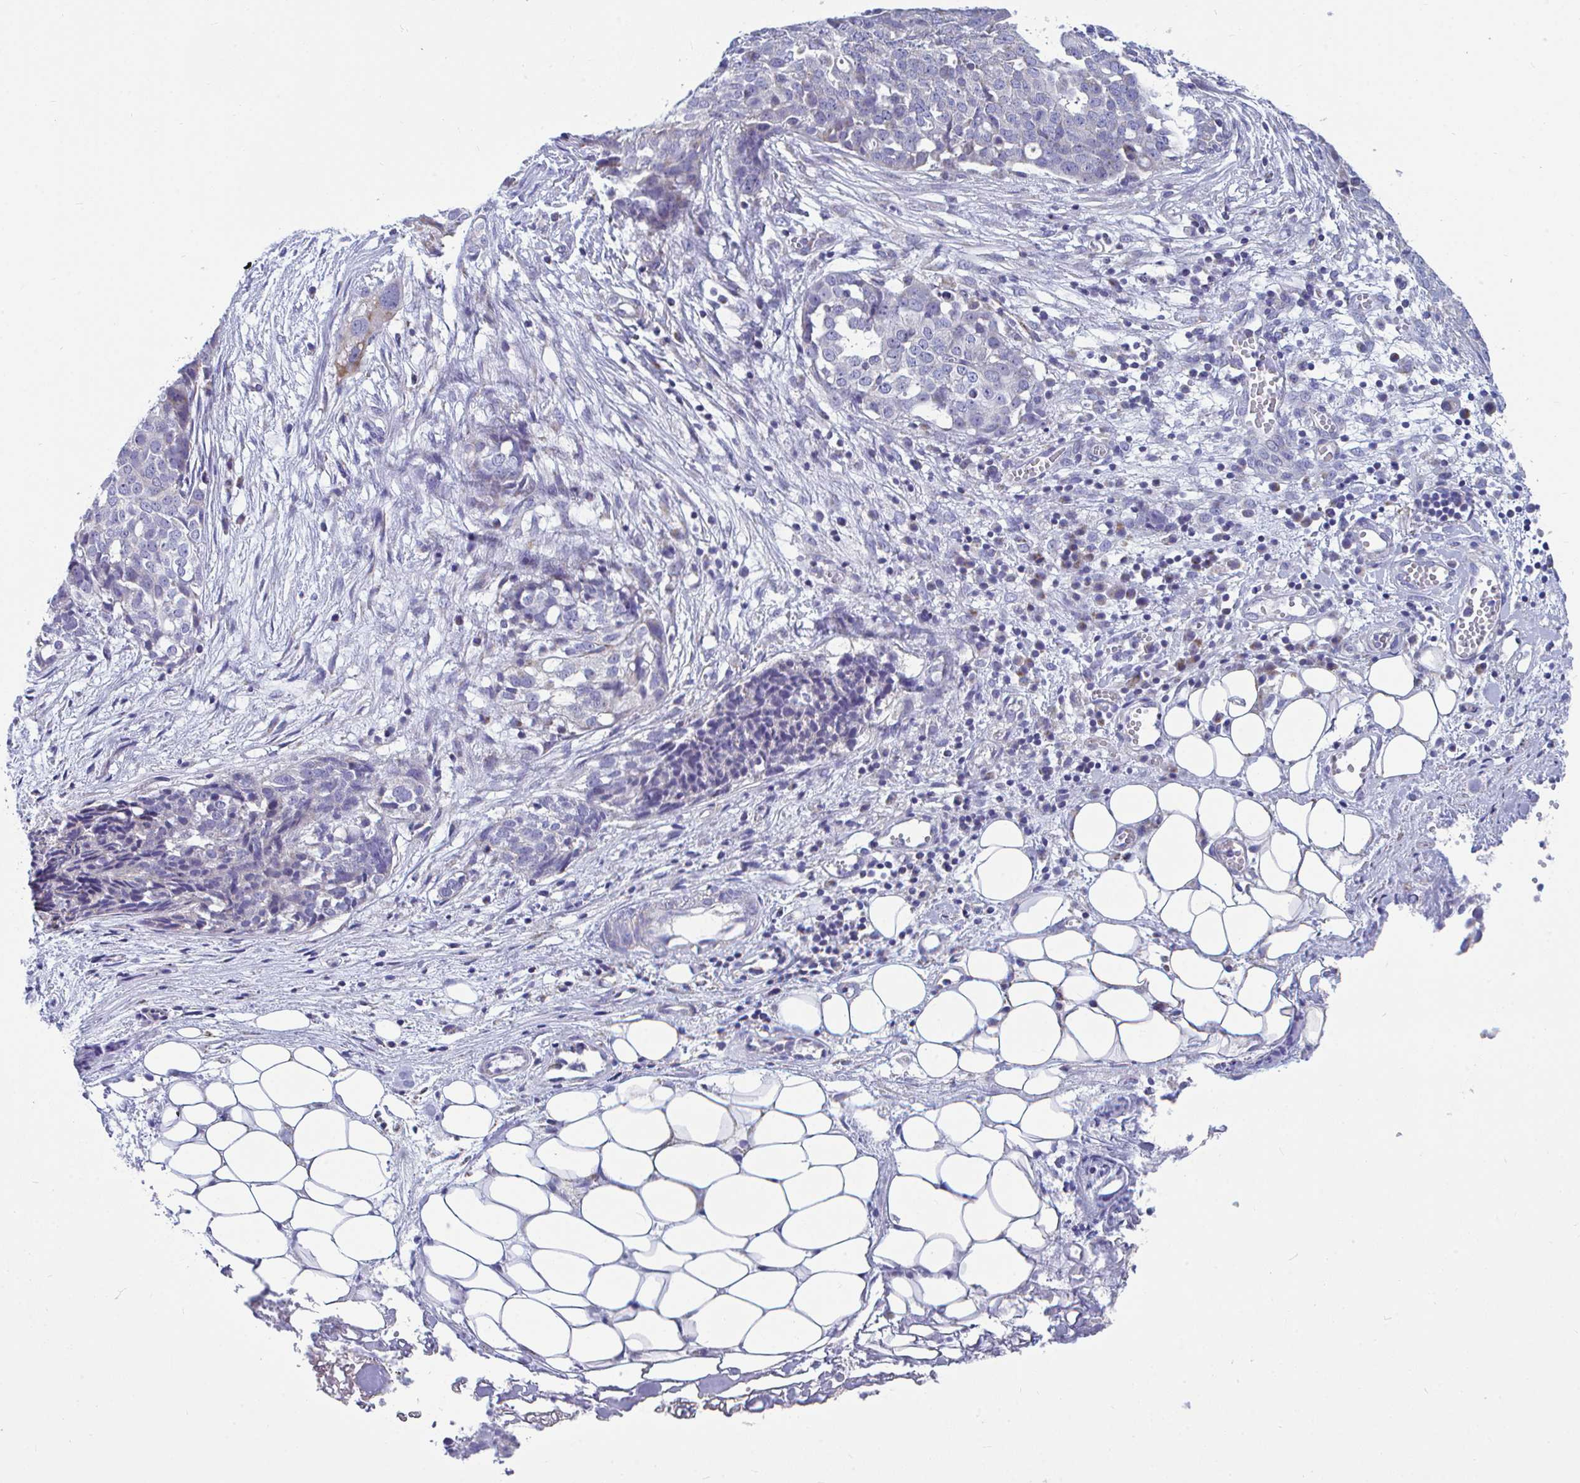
{"staining": {"intensity": "weak", "quantity": "<25%", "location": "cytoplasmic/membranous"}, "tissue": "ovarian cancer", "cell_type": "Tumor cells", "image_type": "cancer", "snomed": [{"axis": "morphology", "description": "Cystadenocarcinoma, serous, NOS"}, {"axis": "topography", "description": "Soft tissue"}, {"axis": "topography", "description": "Ovary"}], "caption": "This histopathology image is of serous cystadenocarcinoma (ovarian) stained with IHC to label a protein in brown with the nuclei are counter-stained blue. There is no staining in tumor cells. (DAB immunohistochemistry, high magnification).", "gene": "OR13A1", "patient": {"sex": "female", "age": 57}}